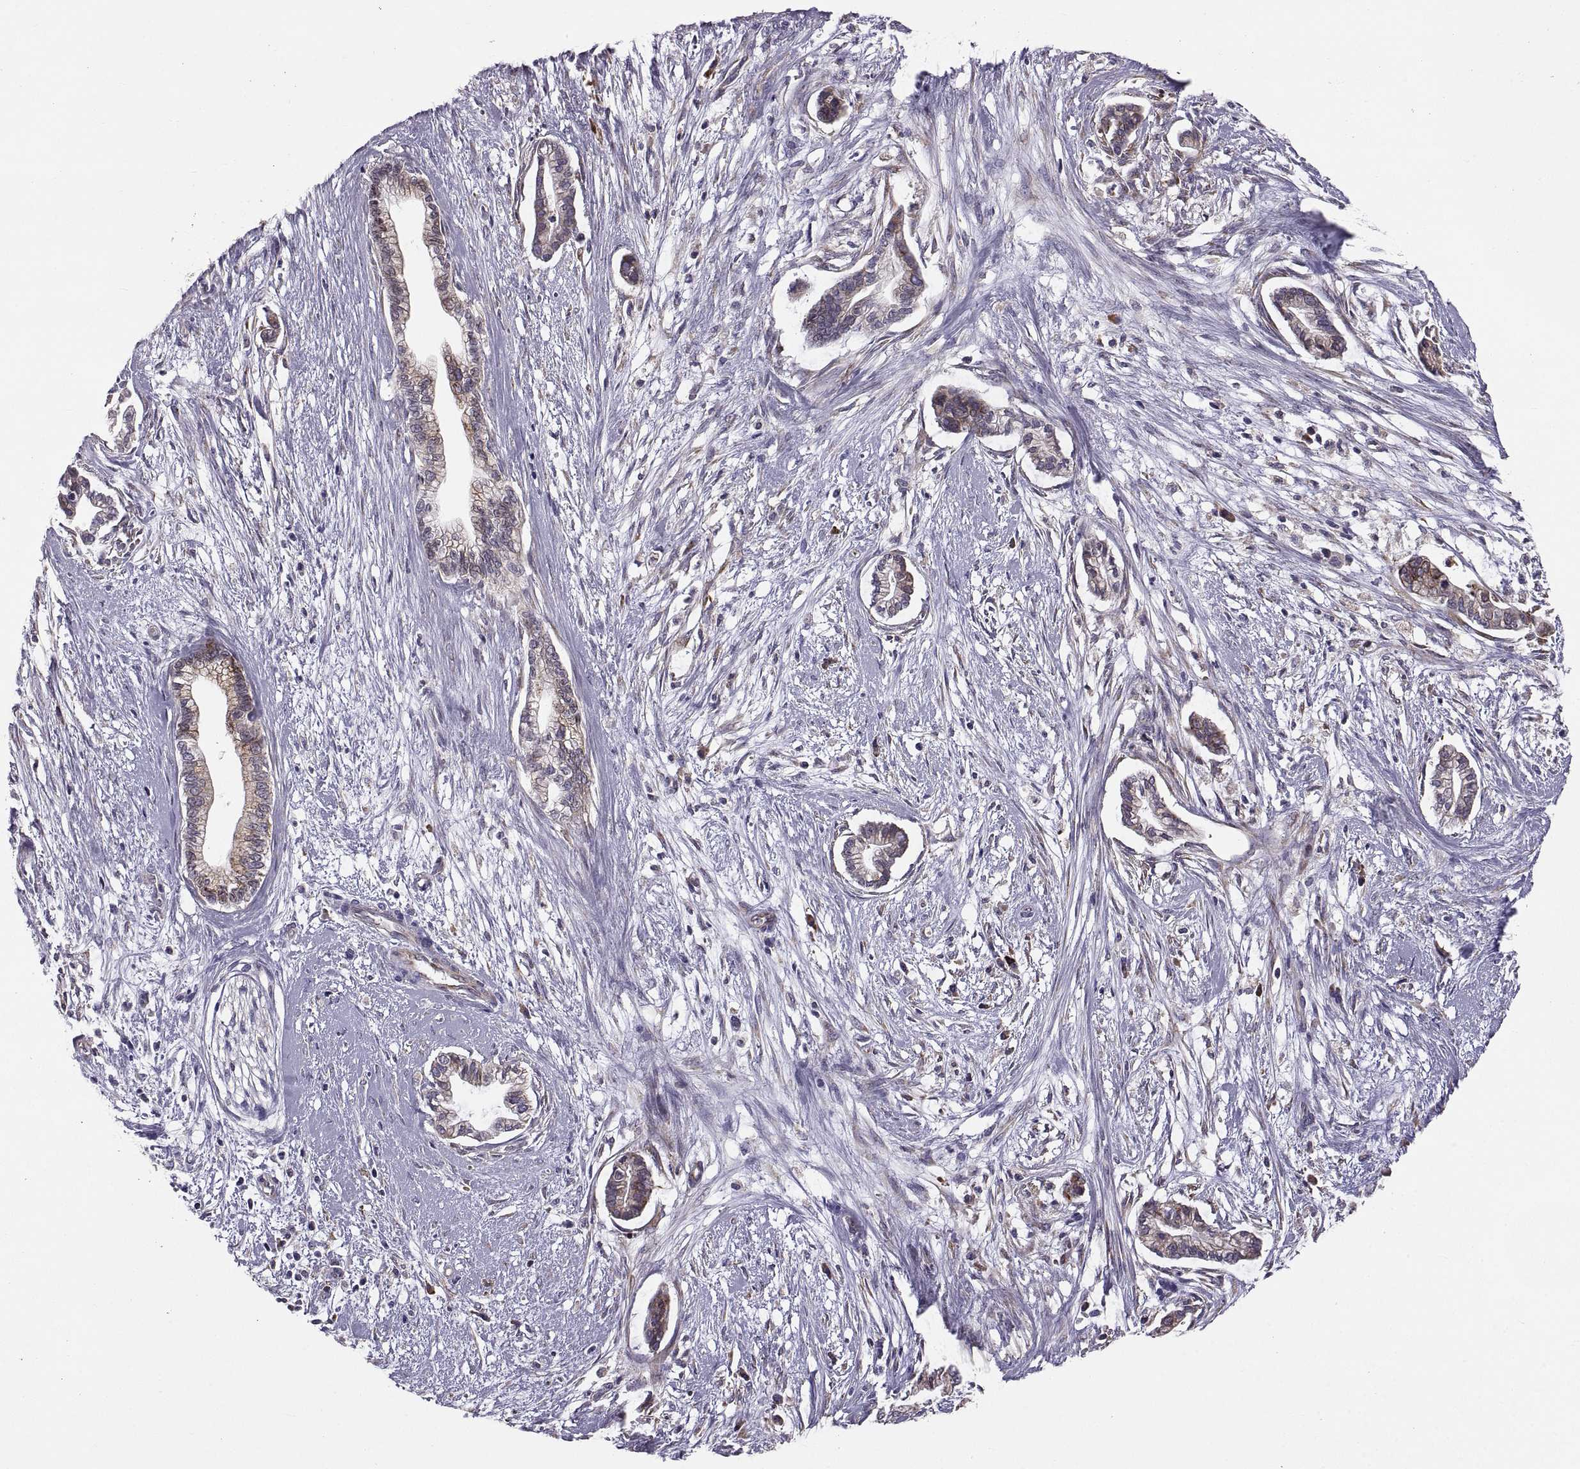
{"staining": {"intensity": "weak", "quantity": "25%-75%", "location": "cytoplasmic/membranous"}, "tissue": "cervical cancer", "cell_type": "Tumor cells", "image_type": "cancer", "snomed": [{"axis": "morphology", "description": "Adenocarcinoma, NOS"}, {"axis": "topography", "description": "Cervix"}], "caption": "Weak cytoplasmic/membranous positivity is identified in approximately 25%-75% of tumor cells in adenocarcinoma (cervical). (Stains: DAB (3,3'-diaminobenzidine) in brown, nuclei in blue, Microscopy: brightfield microscopy at high magnification).", "gene": "PLEKHB2", "patient": {"sex": "female", "age": 62}}